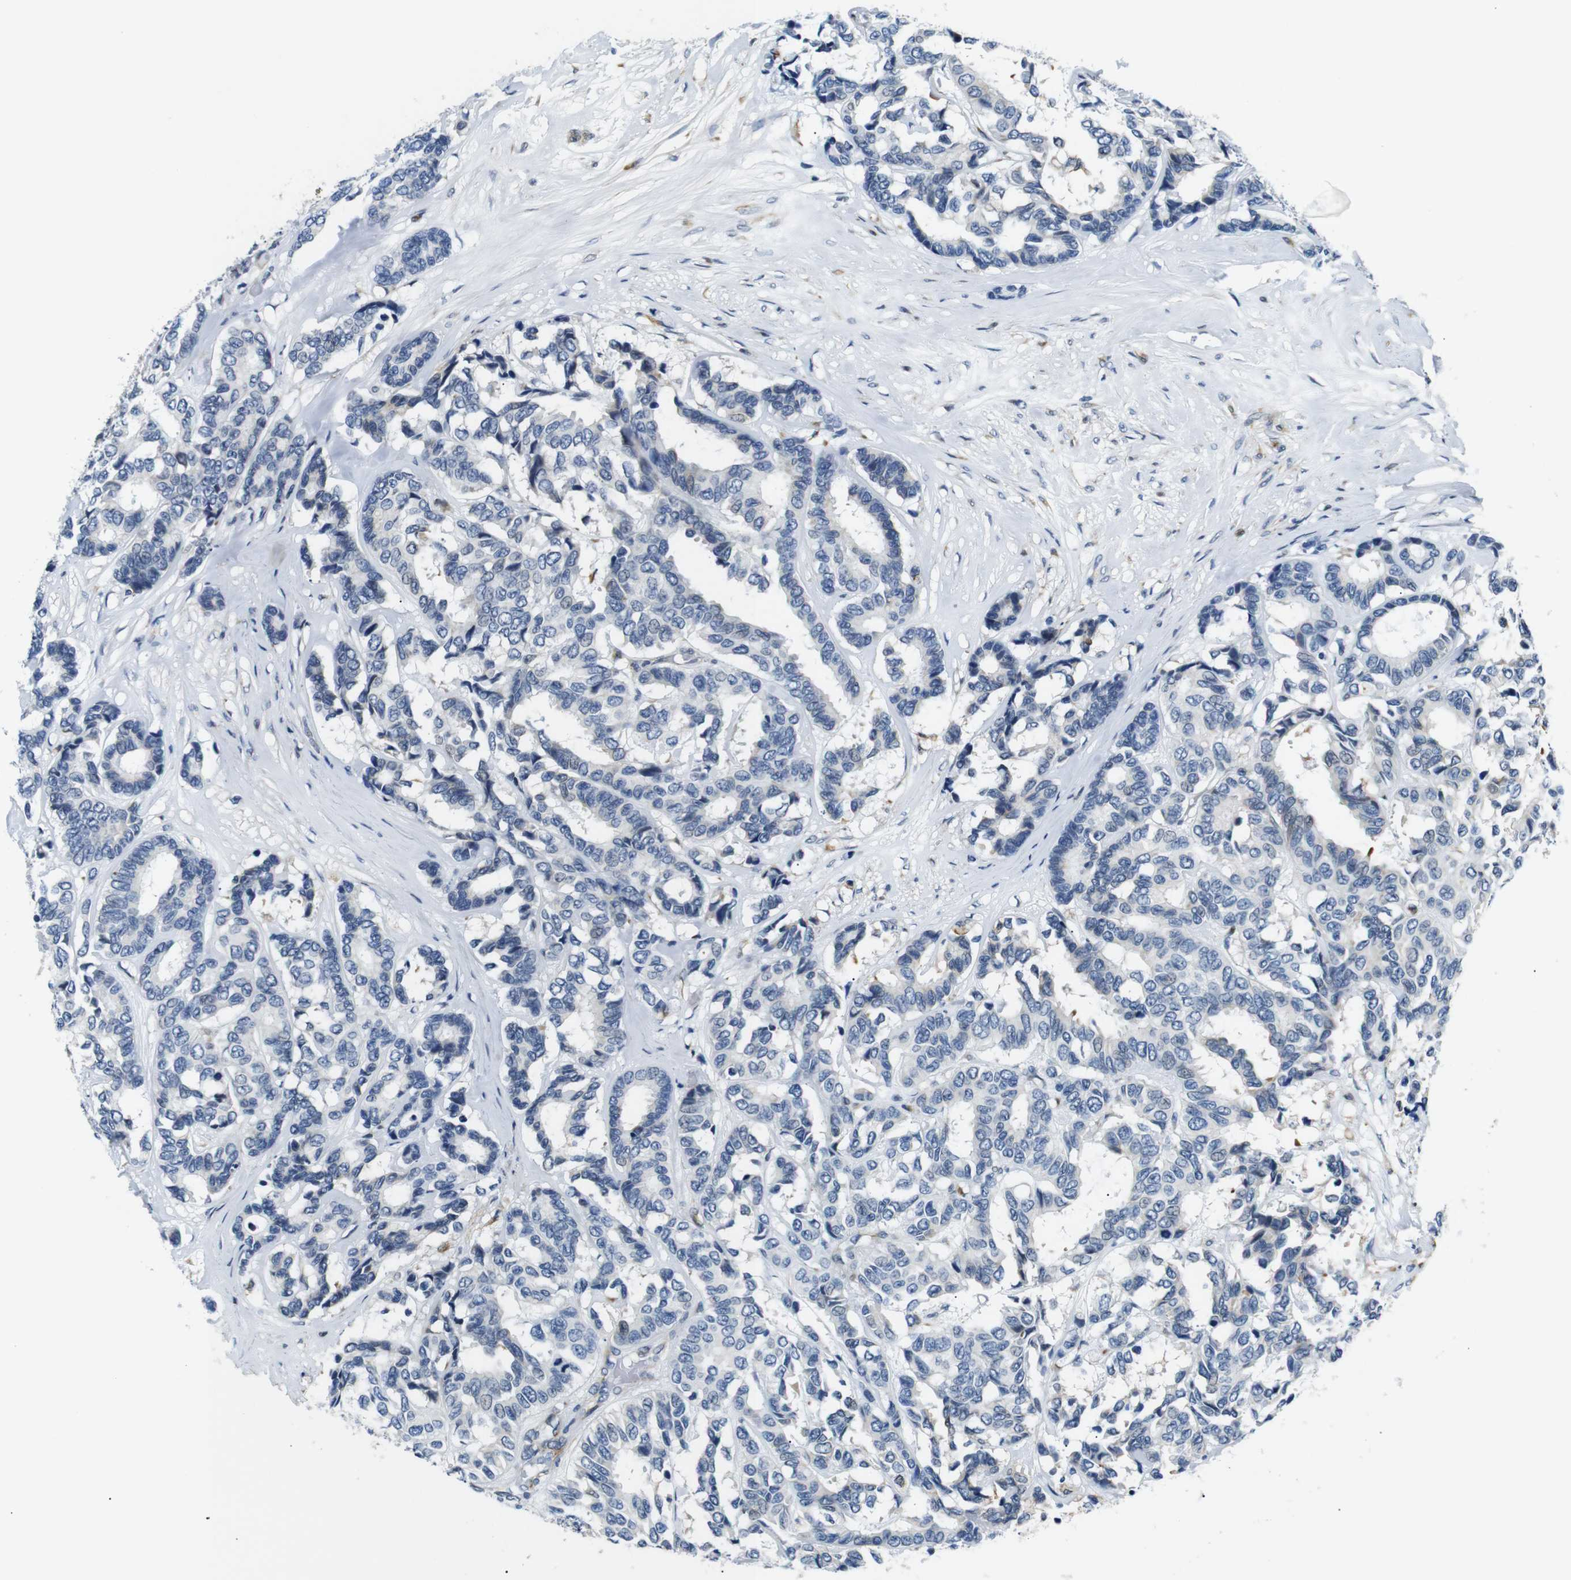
{"staining": {"intensity": "negative", "quantity": "none", "location": "none"}, "tissue": "breast cancer", "cell_type": "Tumor cells", "image_type": "cancer", "snomed": [{"axis": "morphology", "description": "Duct carcinoma"}, {"axis": "topography", "description": "Breast"}], "caption": "Tumor cells show no significant protein staining in breast cancer (invasive ductal carcinoma).", "gene": "TAFA1", "patient": {"sex": "female", "age": 87}}